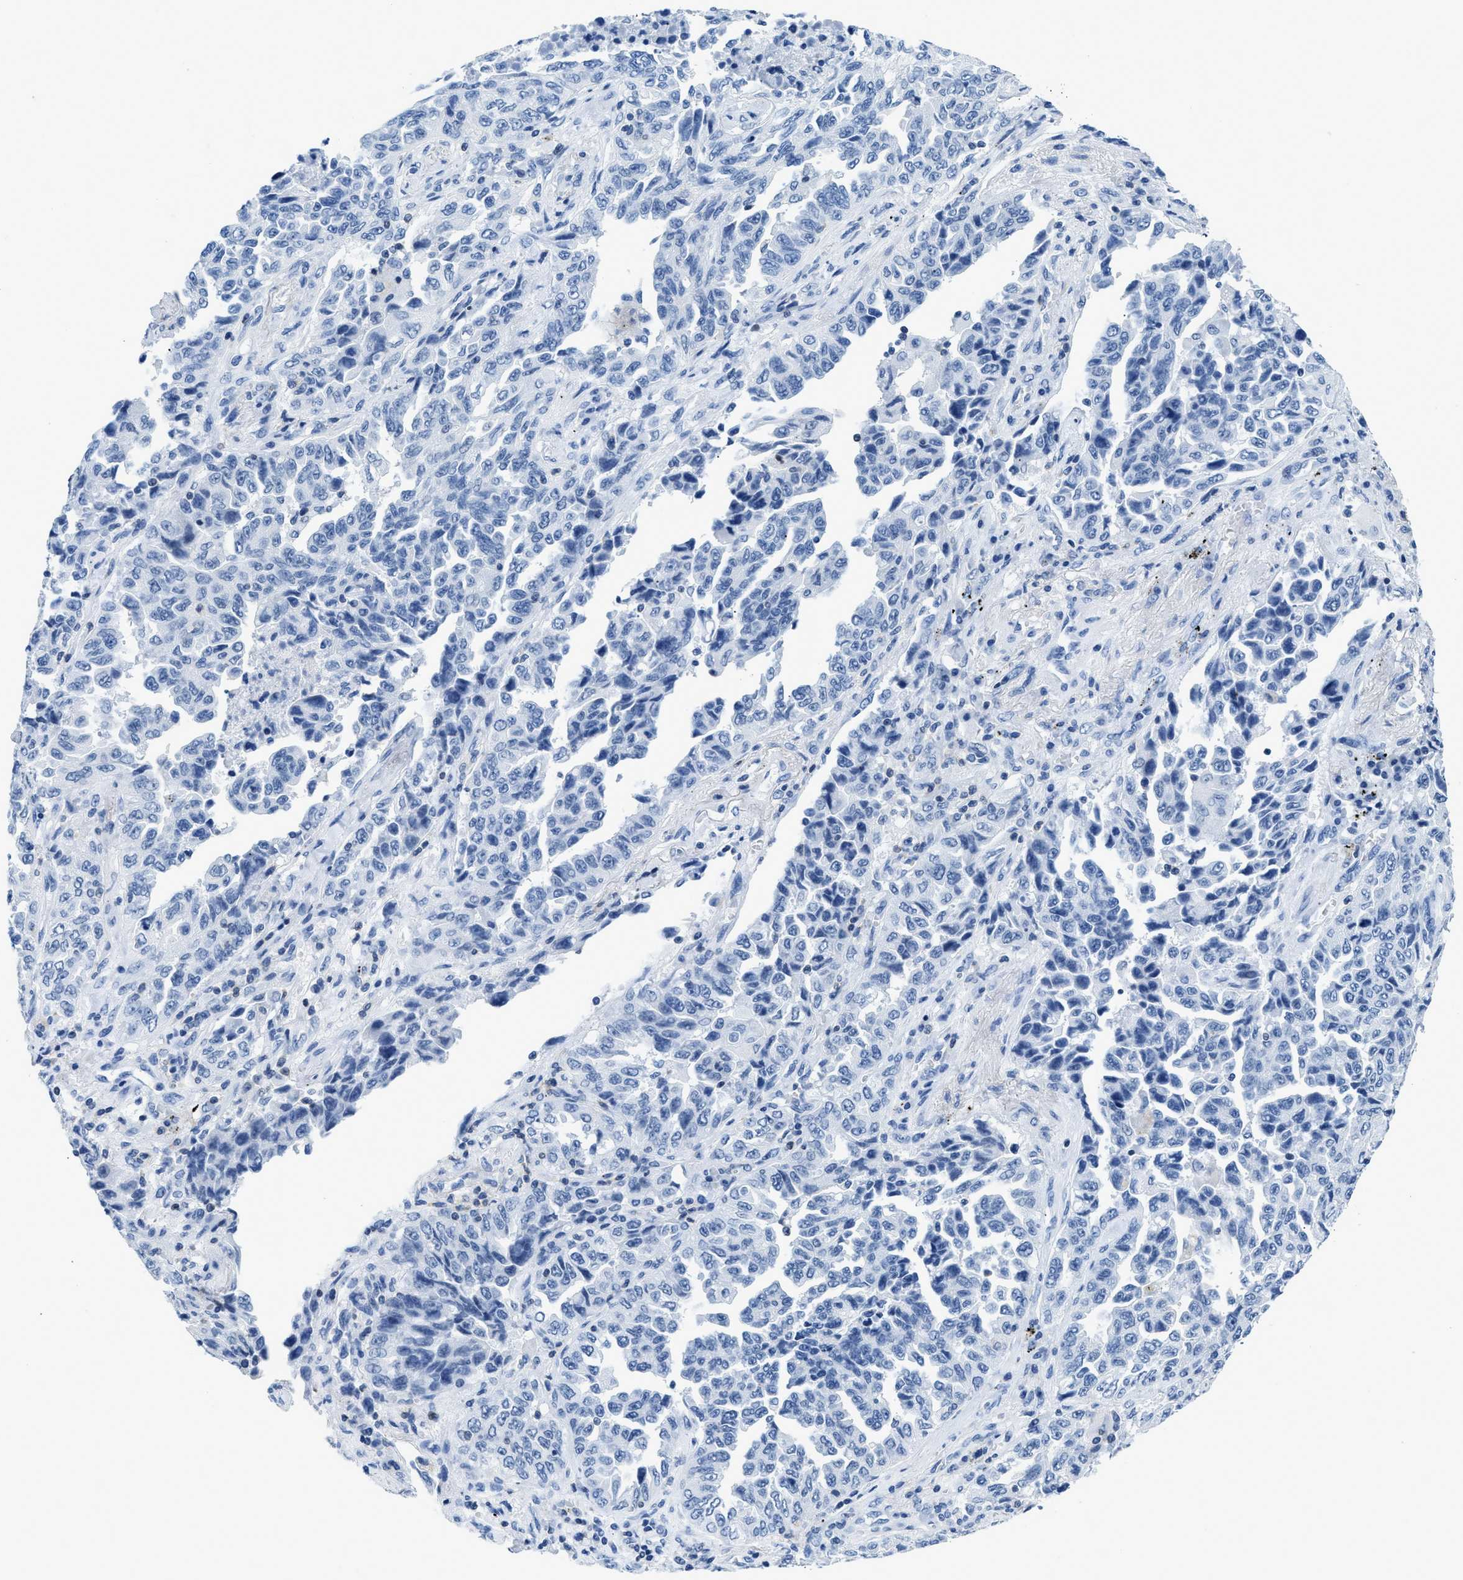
{"staining": {"intensity": "negative", "quantity": "none", "location": "none"}, "tissue": "lung cancer", "cell_type": "Tumor cells", "image_type": "cancer", "snomed": [{"axis": "morphology", "description": "Adenocarcinoma, NOS"}, {"axis": "topography", "description": "Lung"}], "caption": "Immunohistochemistry (IHC) micrograph of neoplastic tissue: adenocarcinoma (lung) stained with DAB demonstrates no significant protein positivity in tumor cells.", "gene": "NFATC2", "patient": {"sex": "female", "age": 51}}